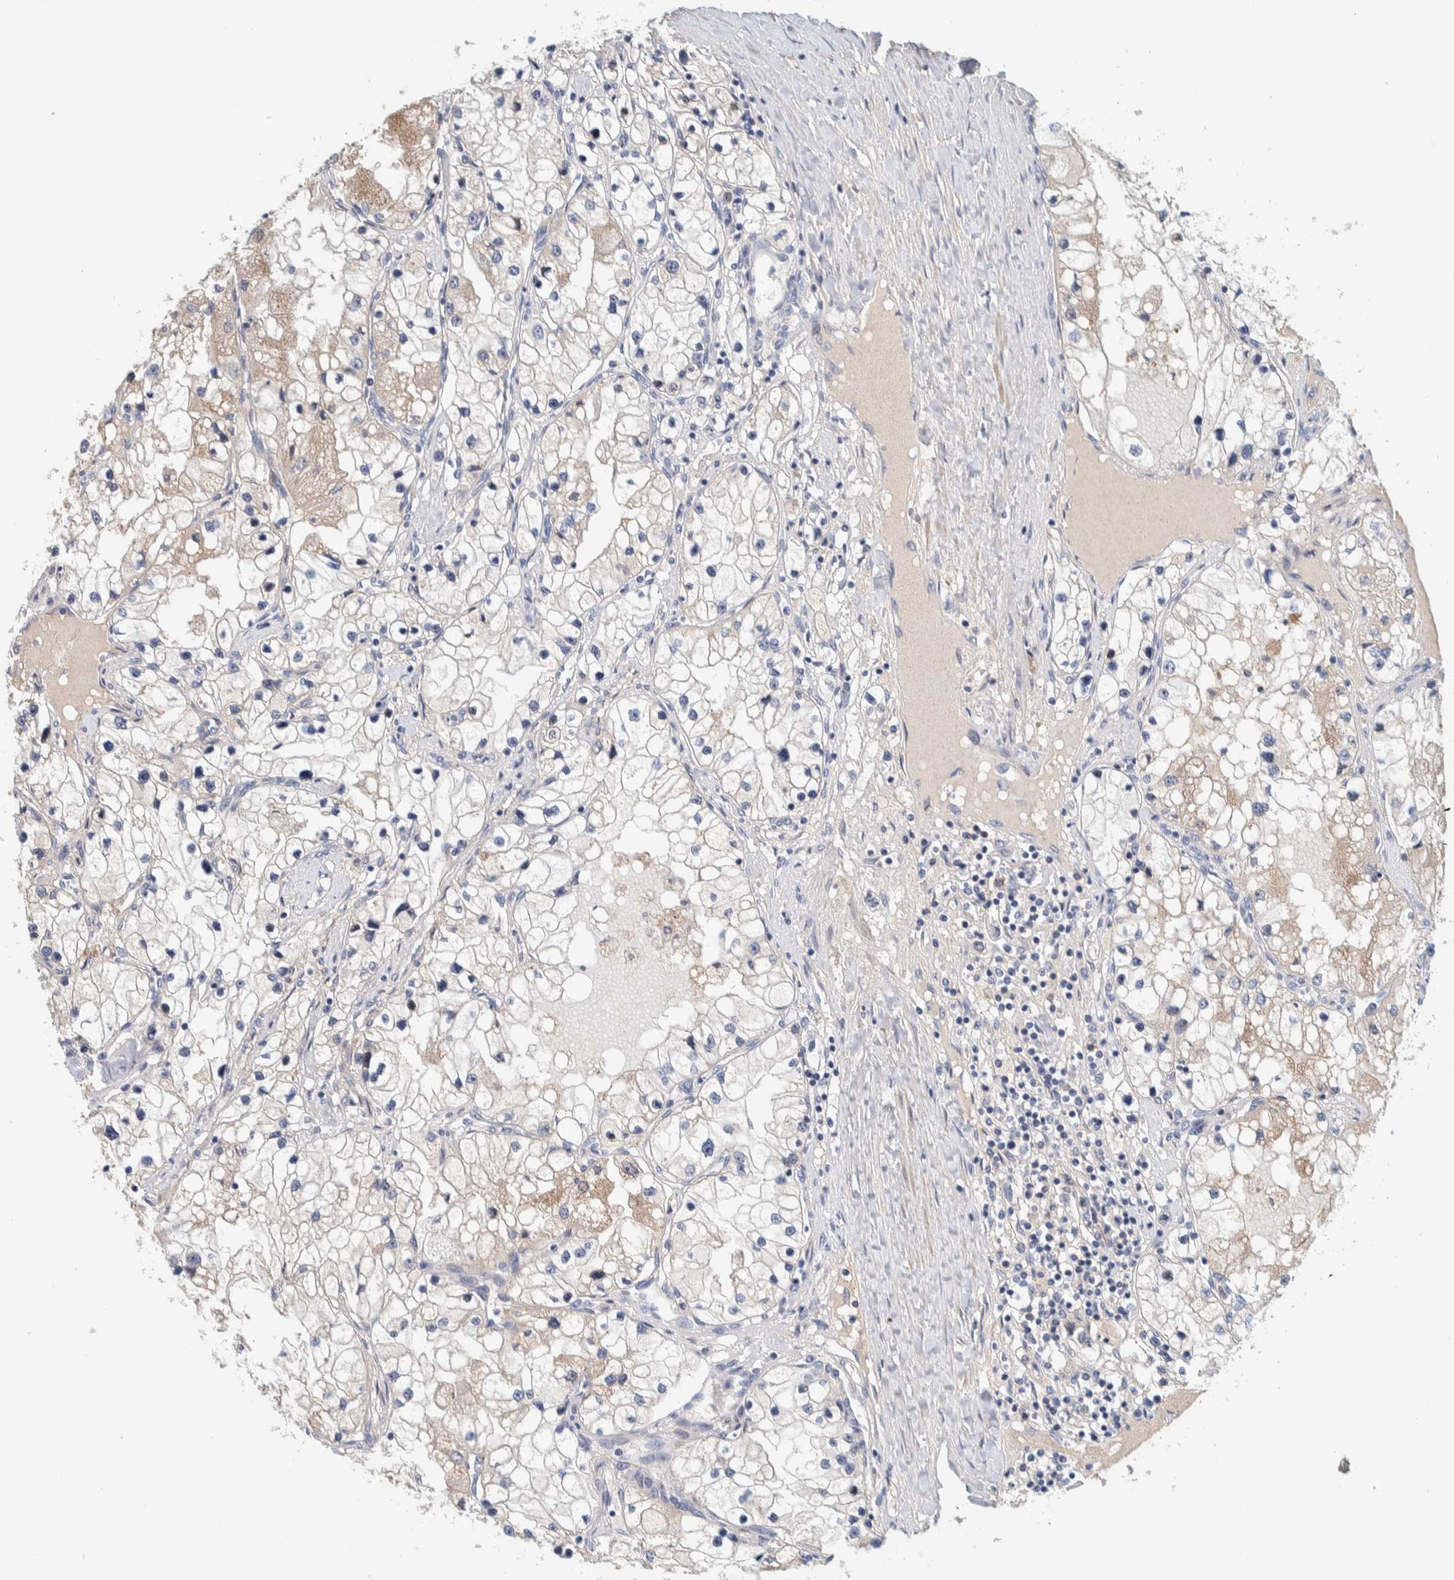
{"staining": {"intensity": "weak", "quantity": "<25%", "location": "cytoplasmic/membranous"}, "tissue": "renal cancer", "cell_type": "Tumor cells", "image_type": "cancer", "snomed": [{"axis": "morphology", "description": "Adenocarcinoma, NOS"}, {"axis": "topography", "description": "Kidney"}], "caption": "A histopathology image of renal cancer stained for a protein reveals no brown staining in tumor cells. The staining was performed using DAB (3,3'-diaminobenzidine) to visualize the protein expression in brown, while the nuclei were stained in blue with hematoxylin (Magnification: 20x).", "gene": "NOL11", "patient": {"sex": "male", "age": 68}}